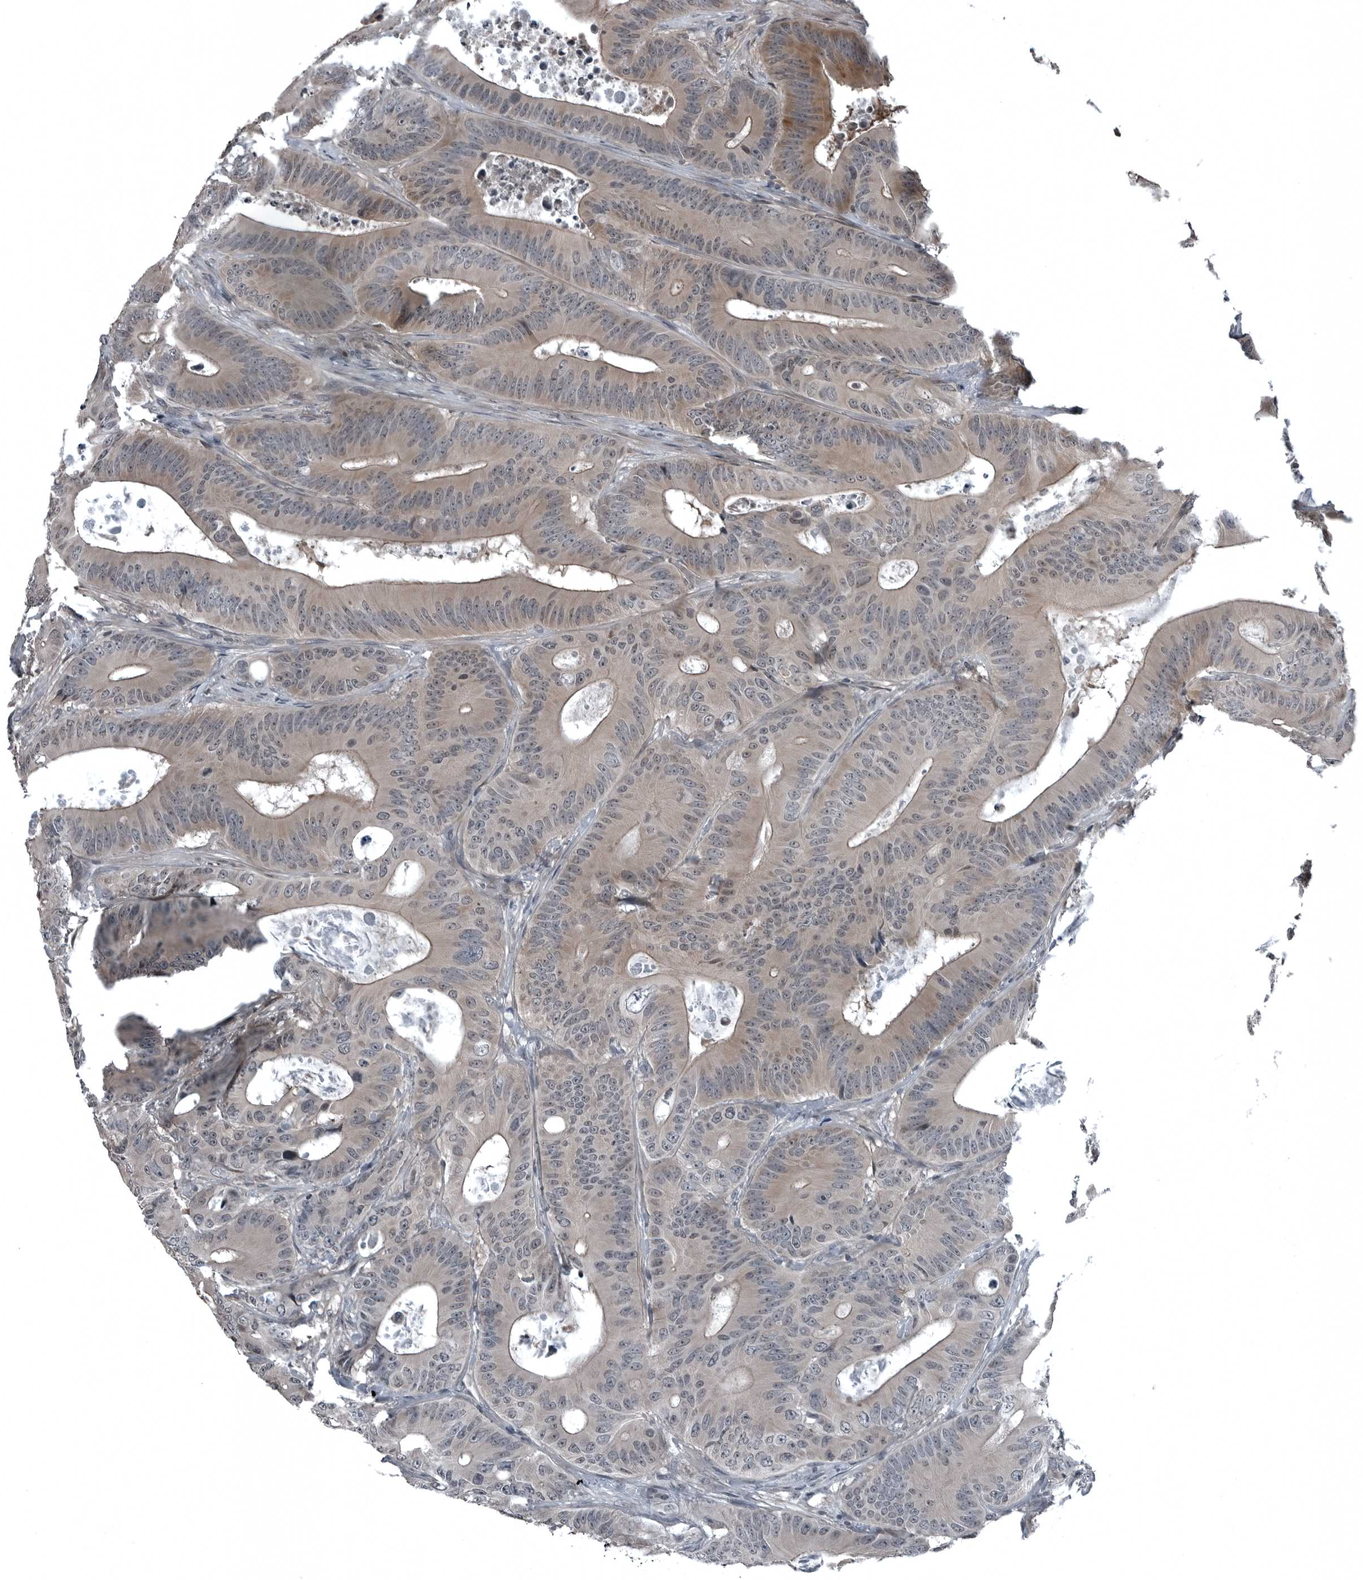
{"staining": {"intensity": "moderate", "quantity": ">75%", "location": "cytoplasmic/membranous,nuclear"}, "tissue": "colorectal cancer", "cell_type": "Tumor cells", "image_type": "cancer", "snomed": [{"axis": "morphology", "description": "Adenocarcinoma, NOS"}, {"axis": "topography", "description": "Colon"}], "caption": "Immunohistochemical staining of colorectal adenocarcinoma displays medium levels of moderate cytoplasmic/membranous and nuclear protein expression in approximately >75% of tumor cells.", "gene": "GAK", "patient": {"sex": "male", "age": 83}}